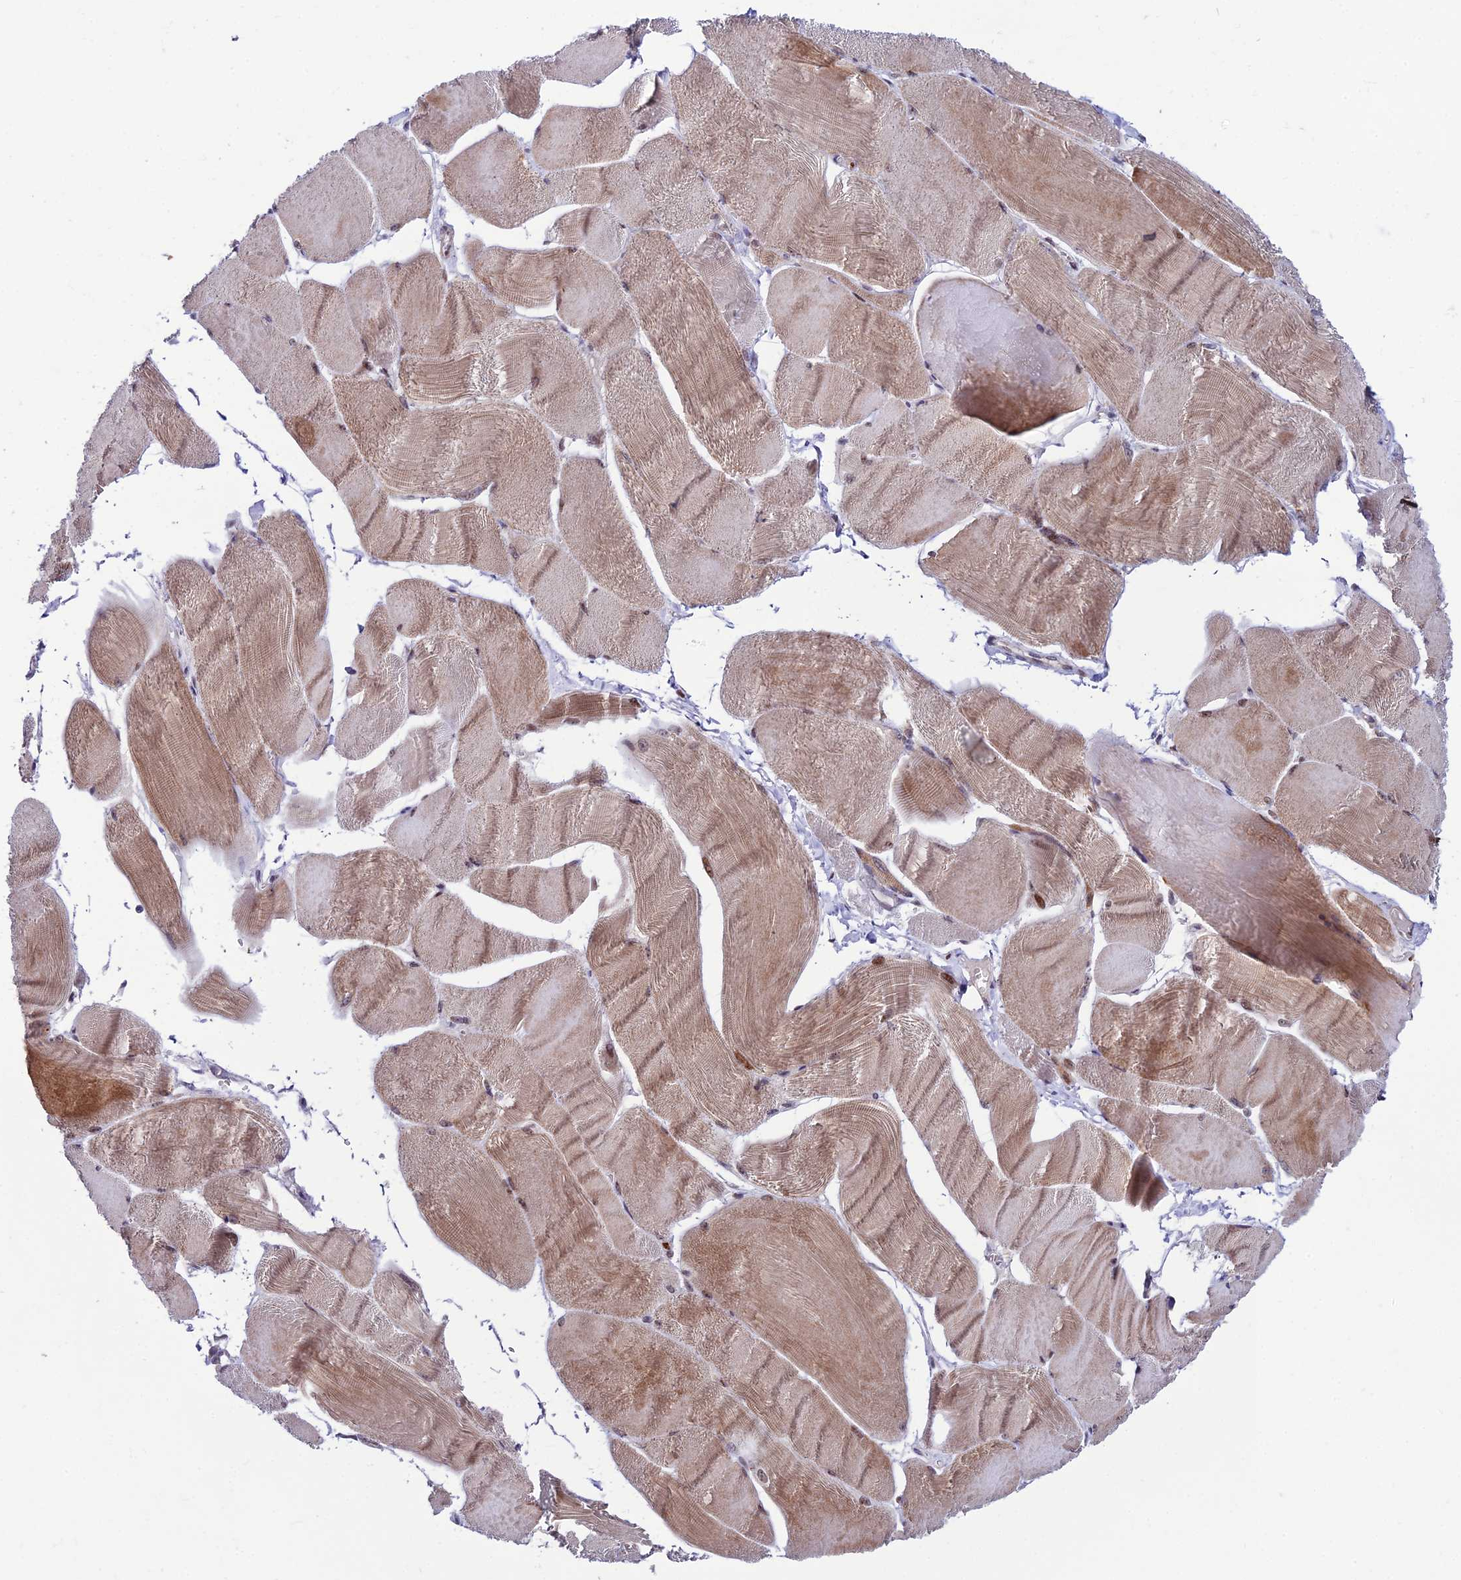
{"staining": {"intensity": "moderate", "quantity": ">75%", "location": "cytoplasmic/membranous,nuclear"}, "tissue": "skeletal muscle", "cell_type": "Myocytes", "image_type": "normal", "snomed": [{"axis": "morphology", "description": "Normal tissue, NOS"}, {"axis": "morphology", "description": "Basal cell carcinoma"}, {"axis": "topography", "description": "Skeletal muscle"}], "caption": "IHC histopathology image of normal skeletal muscle: human skeletal muscle stained using immunohistochemistry displays medium levels of moderate protein expression localized specifically in the cytoplasmic/membranous,nuclear of myocytes, appearing as a cytoplasmic/membranous,nuclear brown color.", "gene": "COL6A6", "patient": {"sex": "female", "age": 64}}